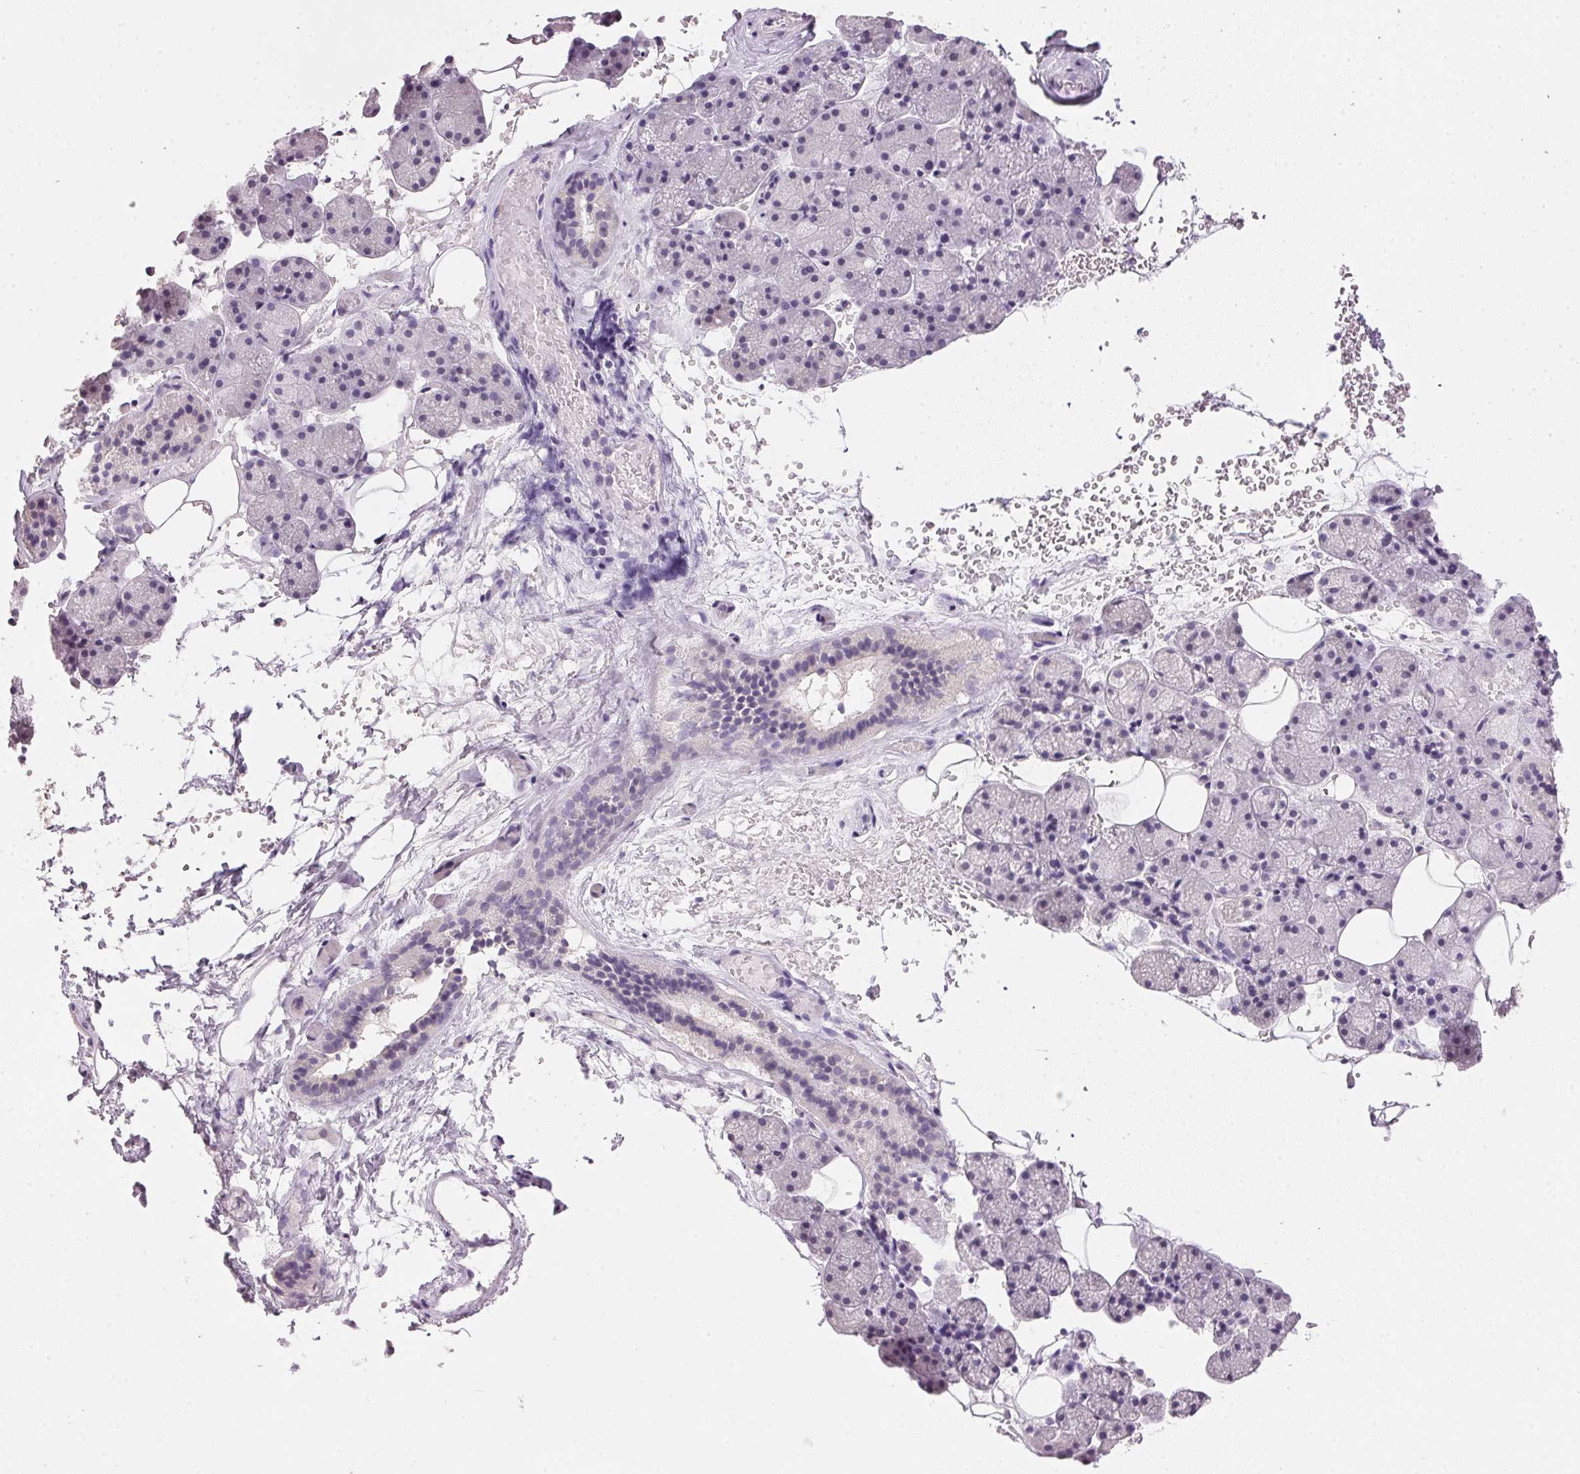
{"staining": {"intensity": "negative", "quantity": "none", "location": "none"}, "tissue": "salivary gland", "cell_type": "Glandular cells", "image_type": "normal", "snomed": [{"axis": "morphology", "description": "Normal tissue, NOS"}, {"axis": "topography", "description": "Salivary gland"}, {"axis": "topography", "description": "Peripheral nerve tissue"}], "caption": "Photomicrograph shows no significant protein expression in glandular cells of normal salivary gland. Nuclei are stained in blue.", "gene": "IGFBP1", "patient": {"sex": "male", "age": 38}}